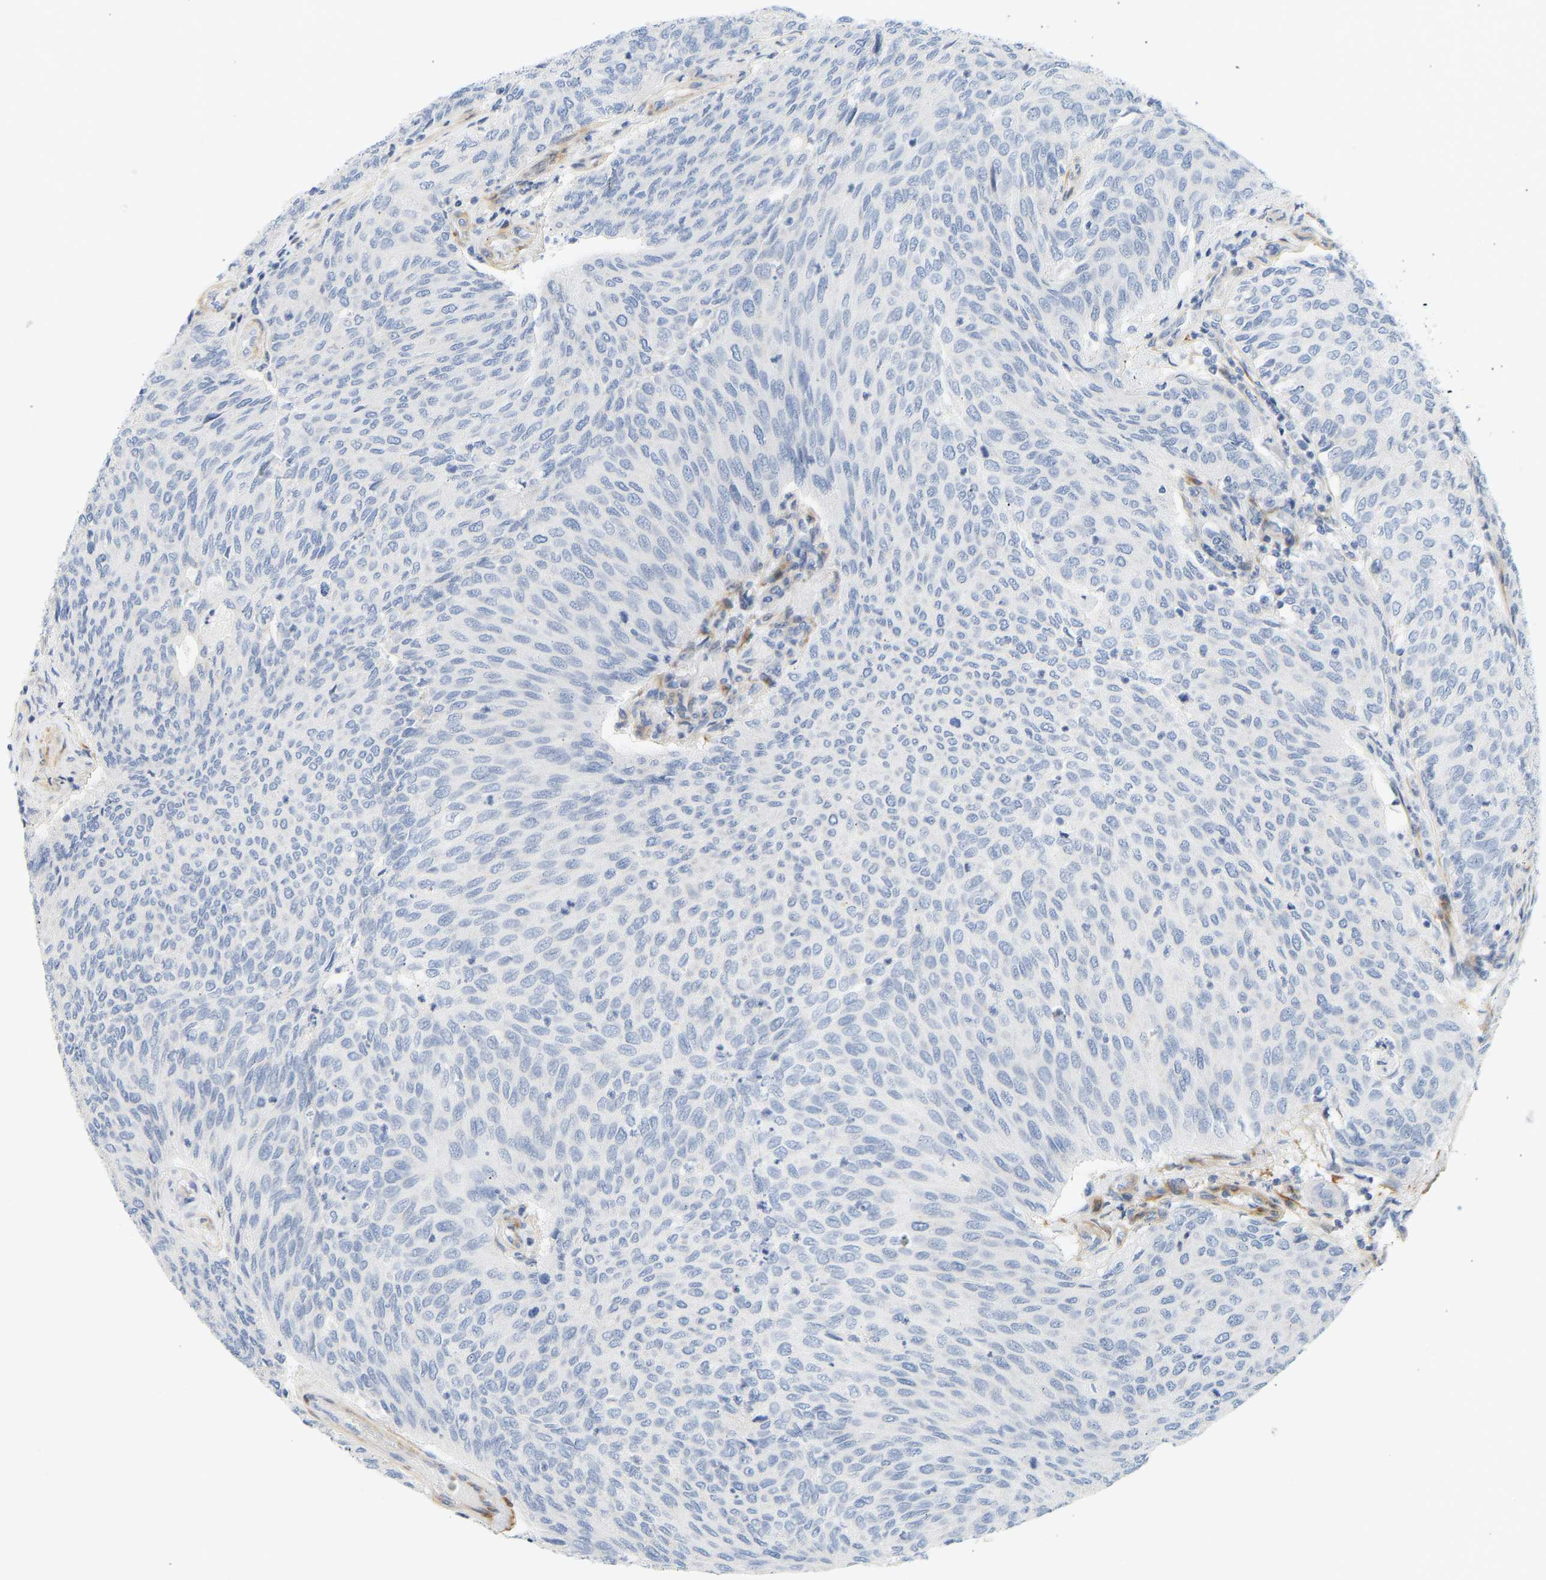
{"staining": {"intensity": "negative", "quantity": "none", "location": "none"}, "tissue": "urothelial cancer", "cell_type": "Tumor cells", "image_type": "cancer", "snomed": [{"axis": "morphology", "description": "Urothelial carcinoma, Low grade"}, {"axis": "topography", "description": "Urinary bladder"}], "caption": "DAB immunohistochemical staining of human urothelial cancer displays no significant positivity in tumor cells.", "gene": "SLC30A7", "patient": {"sex": "female", "age": 79}}